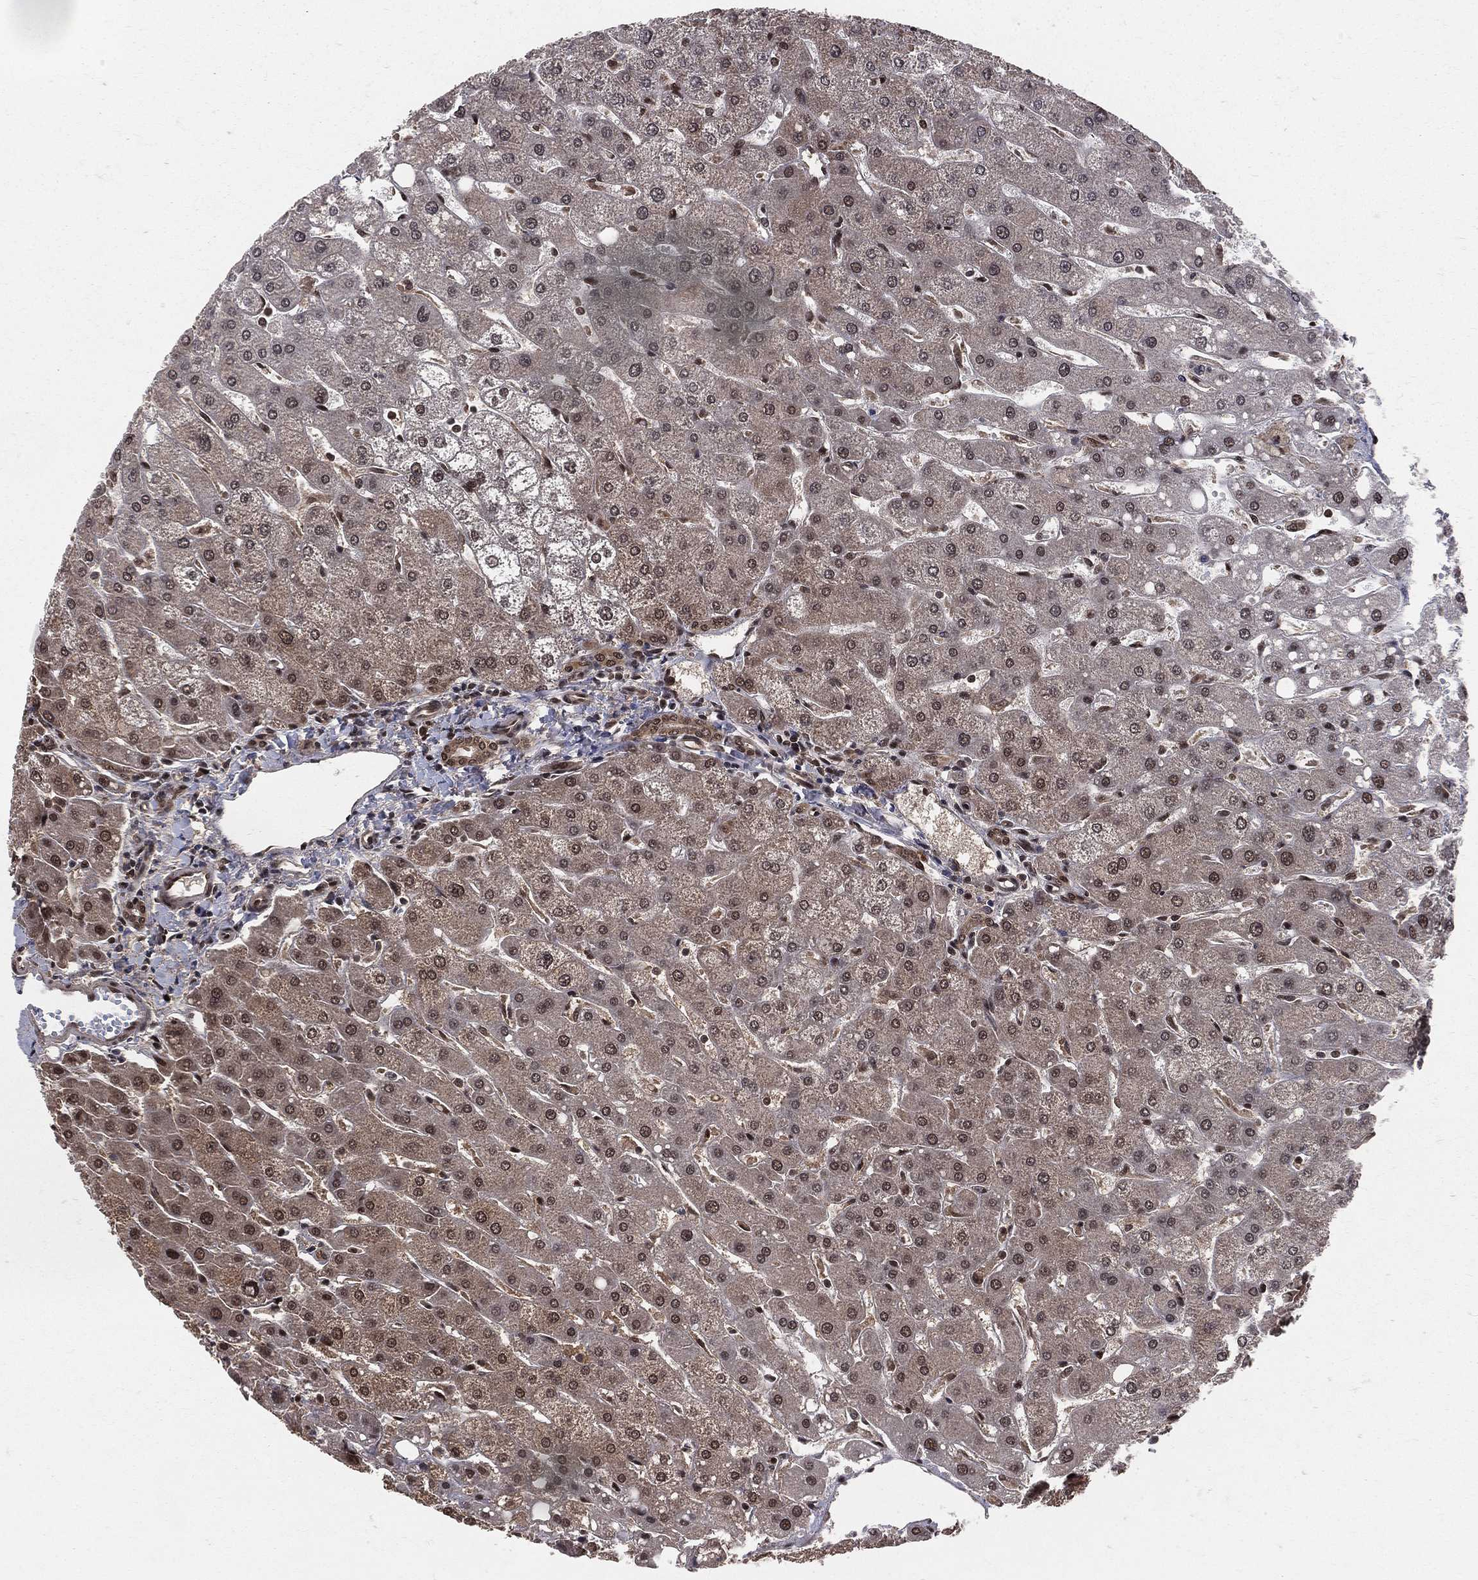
{"staining": {"intensity": "moderate", "quantity": "<25%", "location": "cytoplasmic/membranous"}, "tissue": "liver", "cell_type": "Cholangiocytes", "image_type": "normal", "snomed": [{"axis": "morphology", "description": "Normal tissue, NOS"}, {"axis": "topography", "description": "Liver"}], "caption": "A low amount of moderate cytoplasmic/membranous positivity is identified in about <25% of cholangiocytes in benign liver.", "gene": "COPS4", "patient": {"sex": "male", "age": 67}}